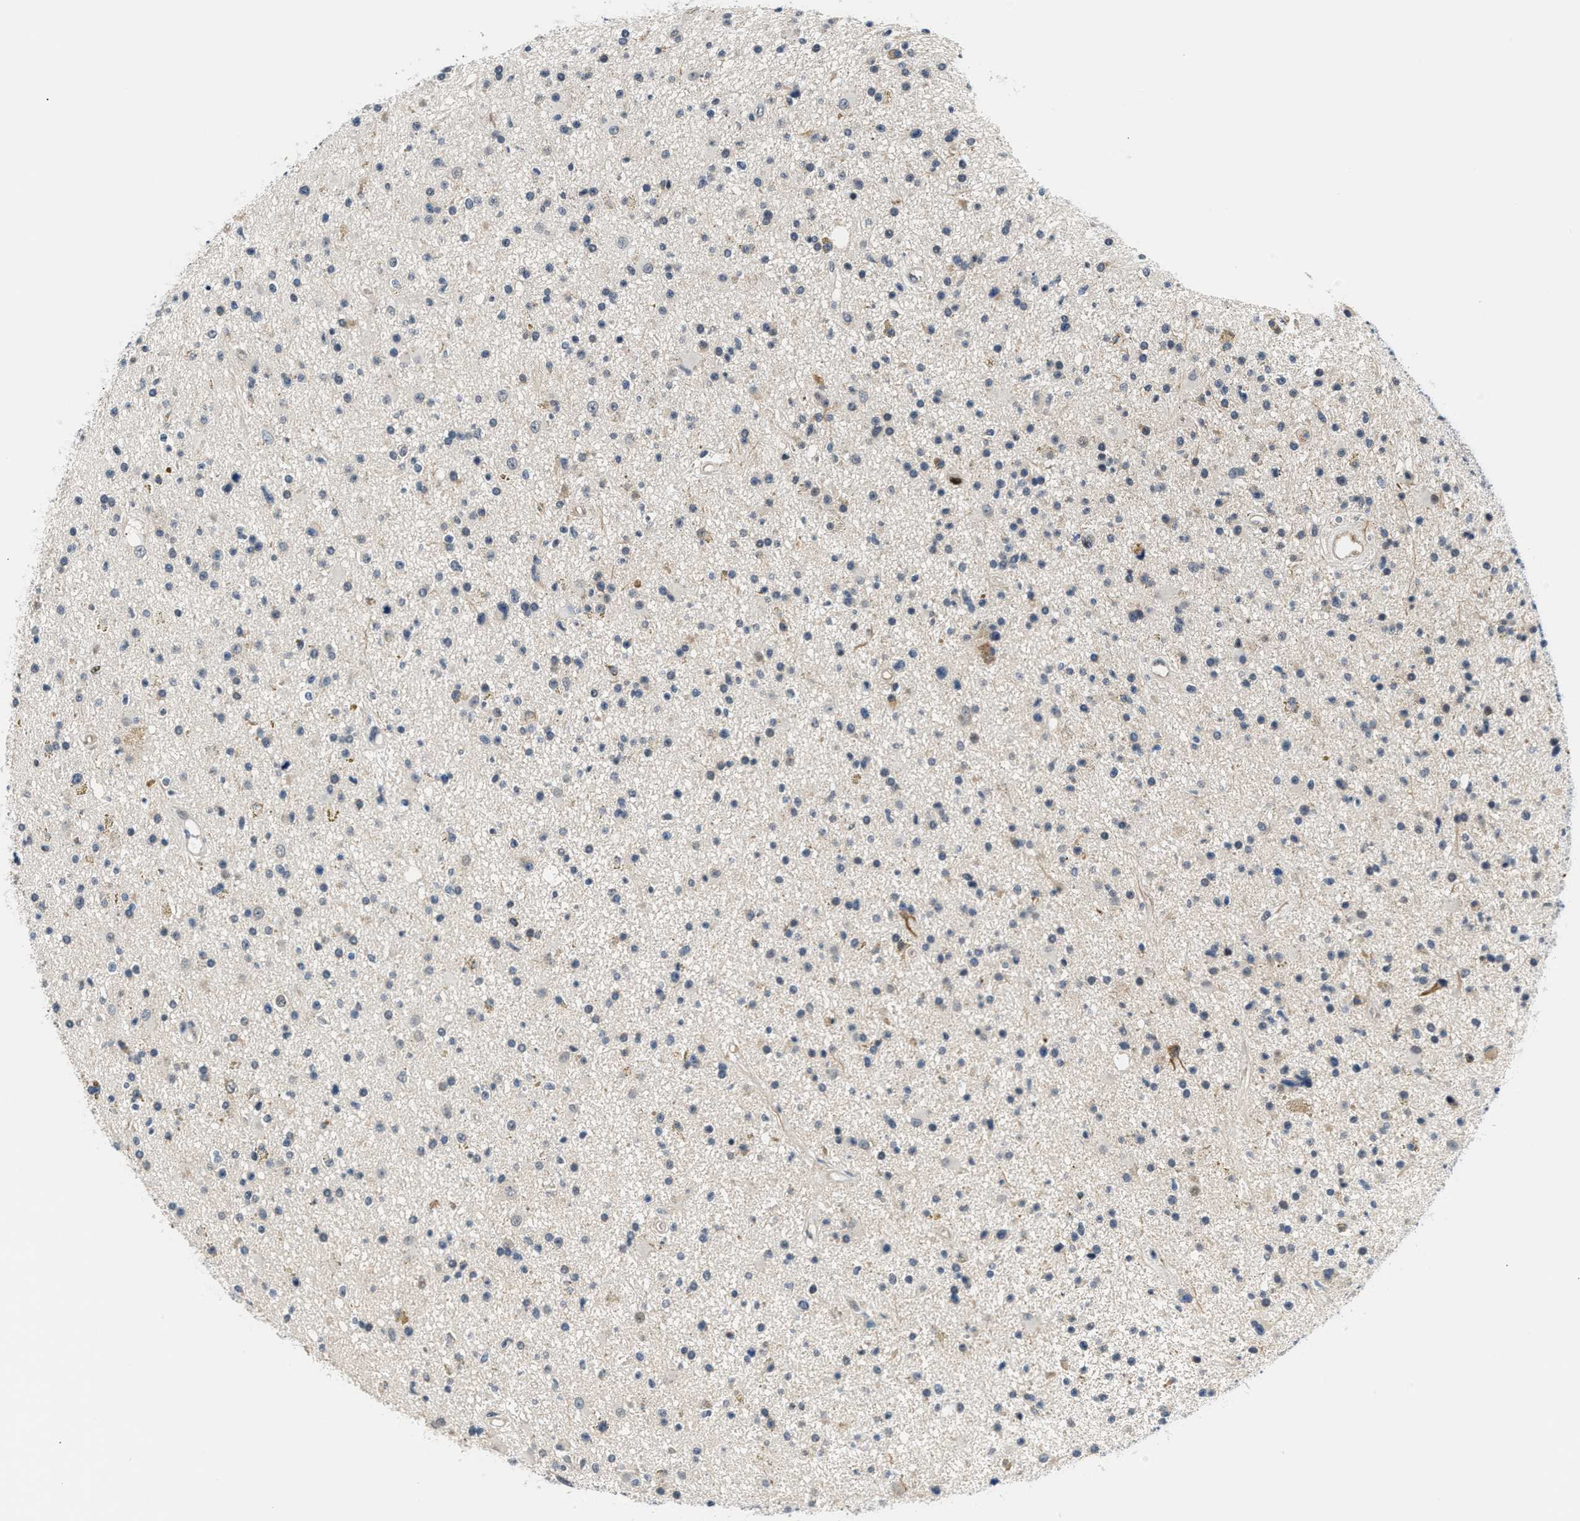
{"staining": {"intensity": "negative", "quantity": "none", "location": "none"}, "tissue": "glioma", "cell_type": "Tumor cells", "image_type": "cancer", "snomed": [{"axis": "morphology", "description": "Glioma, malignant, High grade"}, {"axis": "topography", "description": "Brain"}], "caption": "Glioma was stained to show a protein in brown. There is no significant staining in tumor cells. The staining is performed using DAB (3,3'-diaminobenzidine) brown chromogen with nuclei counter-stained in using hematoxylin.", "gene": "PPM1H", "patient": {"sex": "male", "age": 33}}